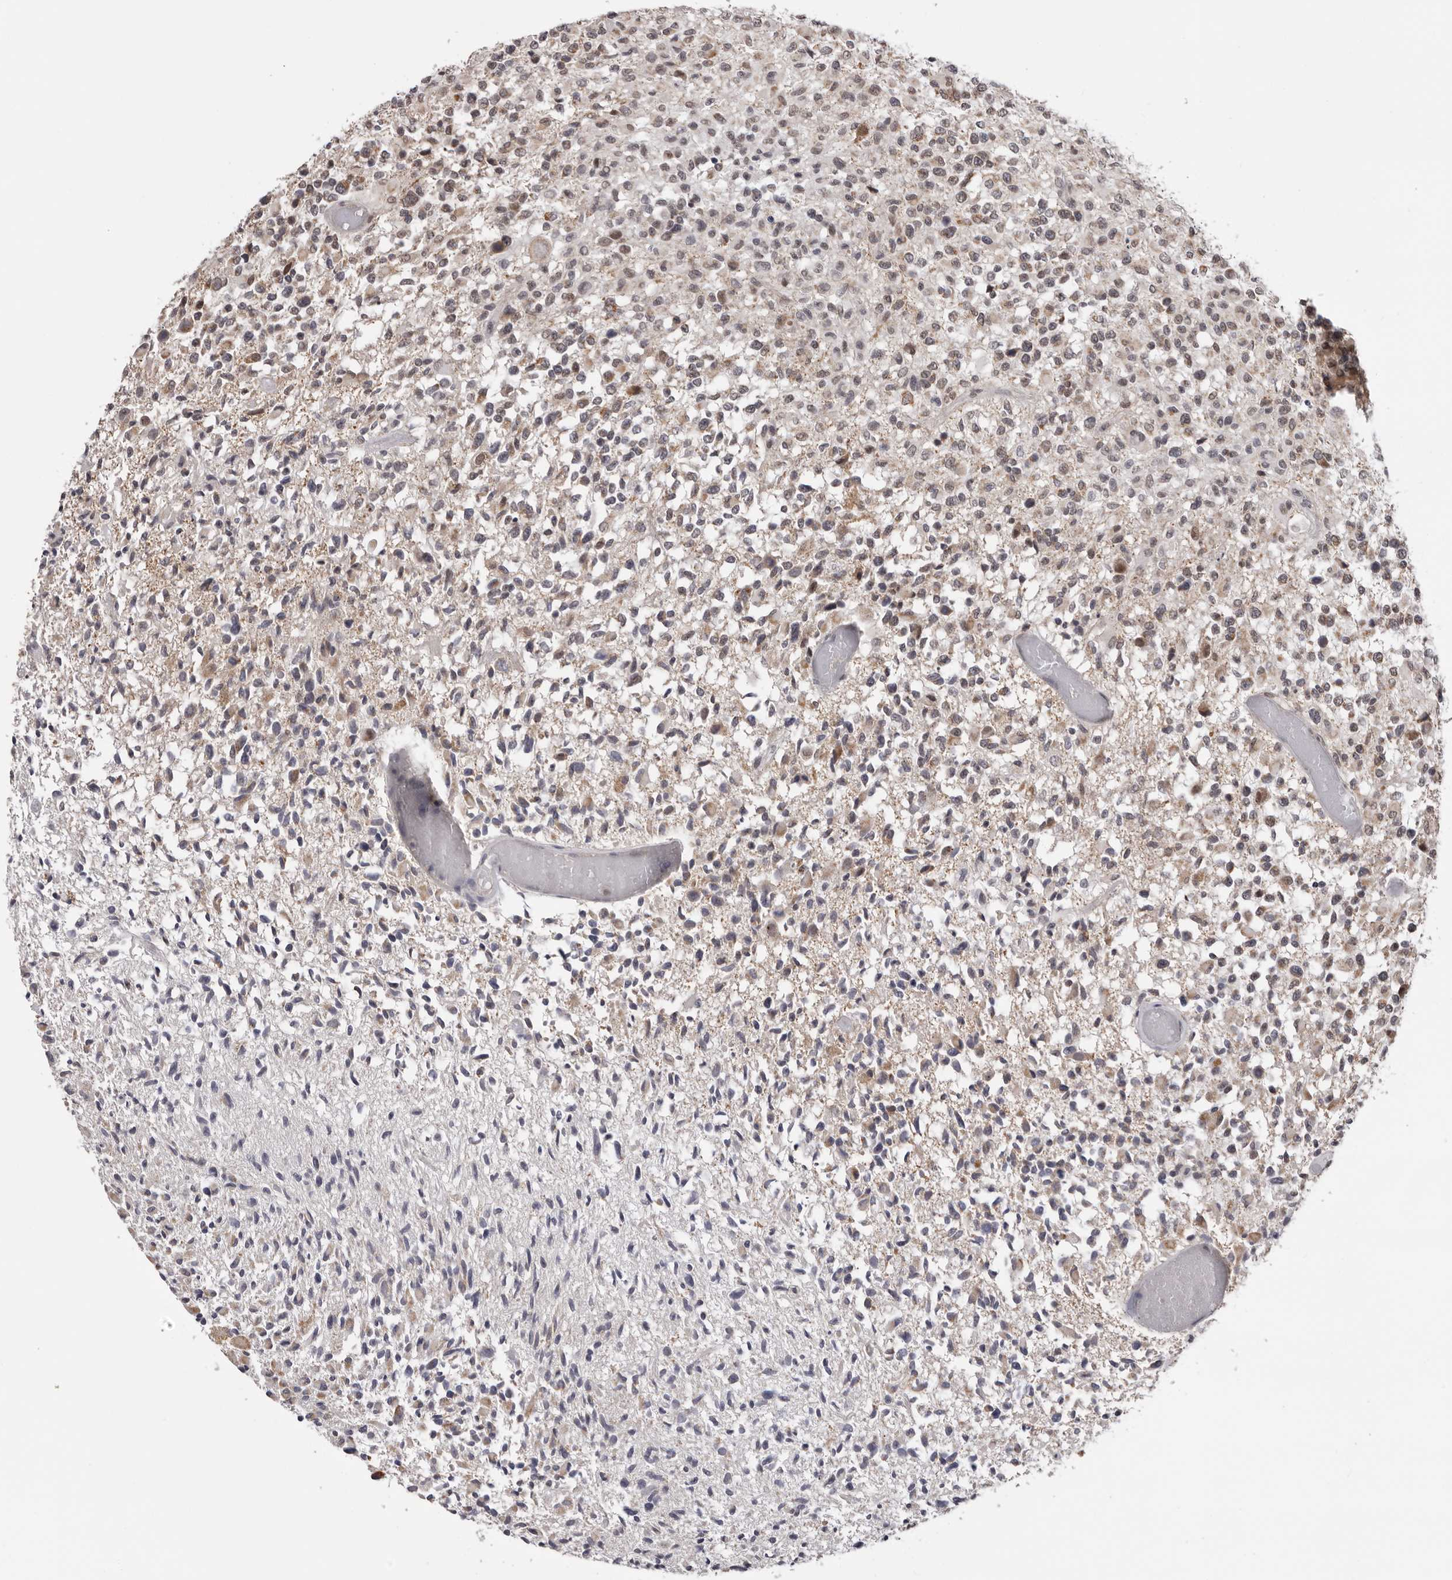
{"staining": {"intensity": "moderate", "quantity": "<25%", "location": "cytoplasmic/membranous,nuclear"}, "tissue": "glioma", "cell_type": "Tumor cells", "image_type": "cancer", "snomed": [{"axis": "morphology", "description": "Glioma, malignant, High grade"}, {"axis": "morphology", "description": "Glioblastoma, NOS"}, {"axis": "topography", "description": "Brain"}], "caption": "A high-resolution histopathology image shows immunohistochemistry (IHC) staining of malignant glioma (high-grade), which shows moderate cytoplasmic/membranous and nuclear staining in approximately <25% of tumor cells. (DAB IHC, brown staining for protein, blue staining for nuclei).", "gene": "MOGAT2", "patient": {"sex": "male", "age": 60}}